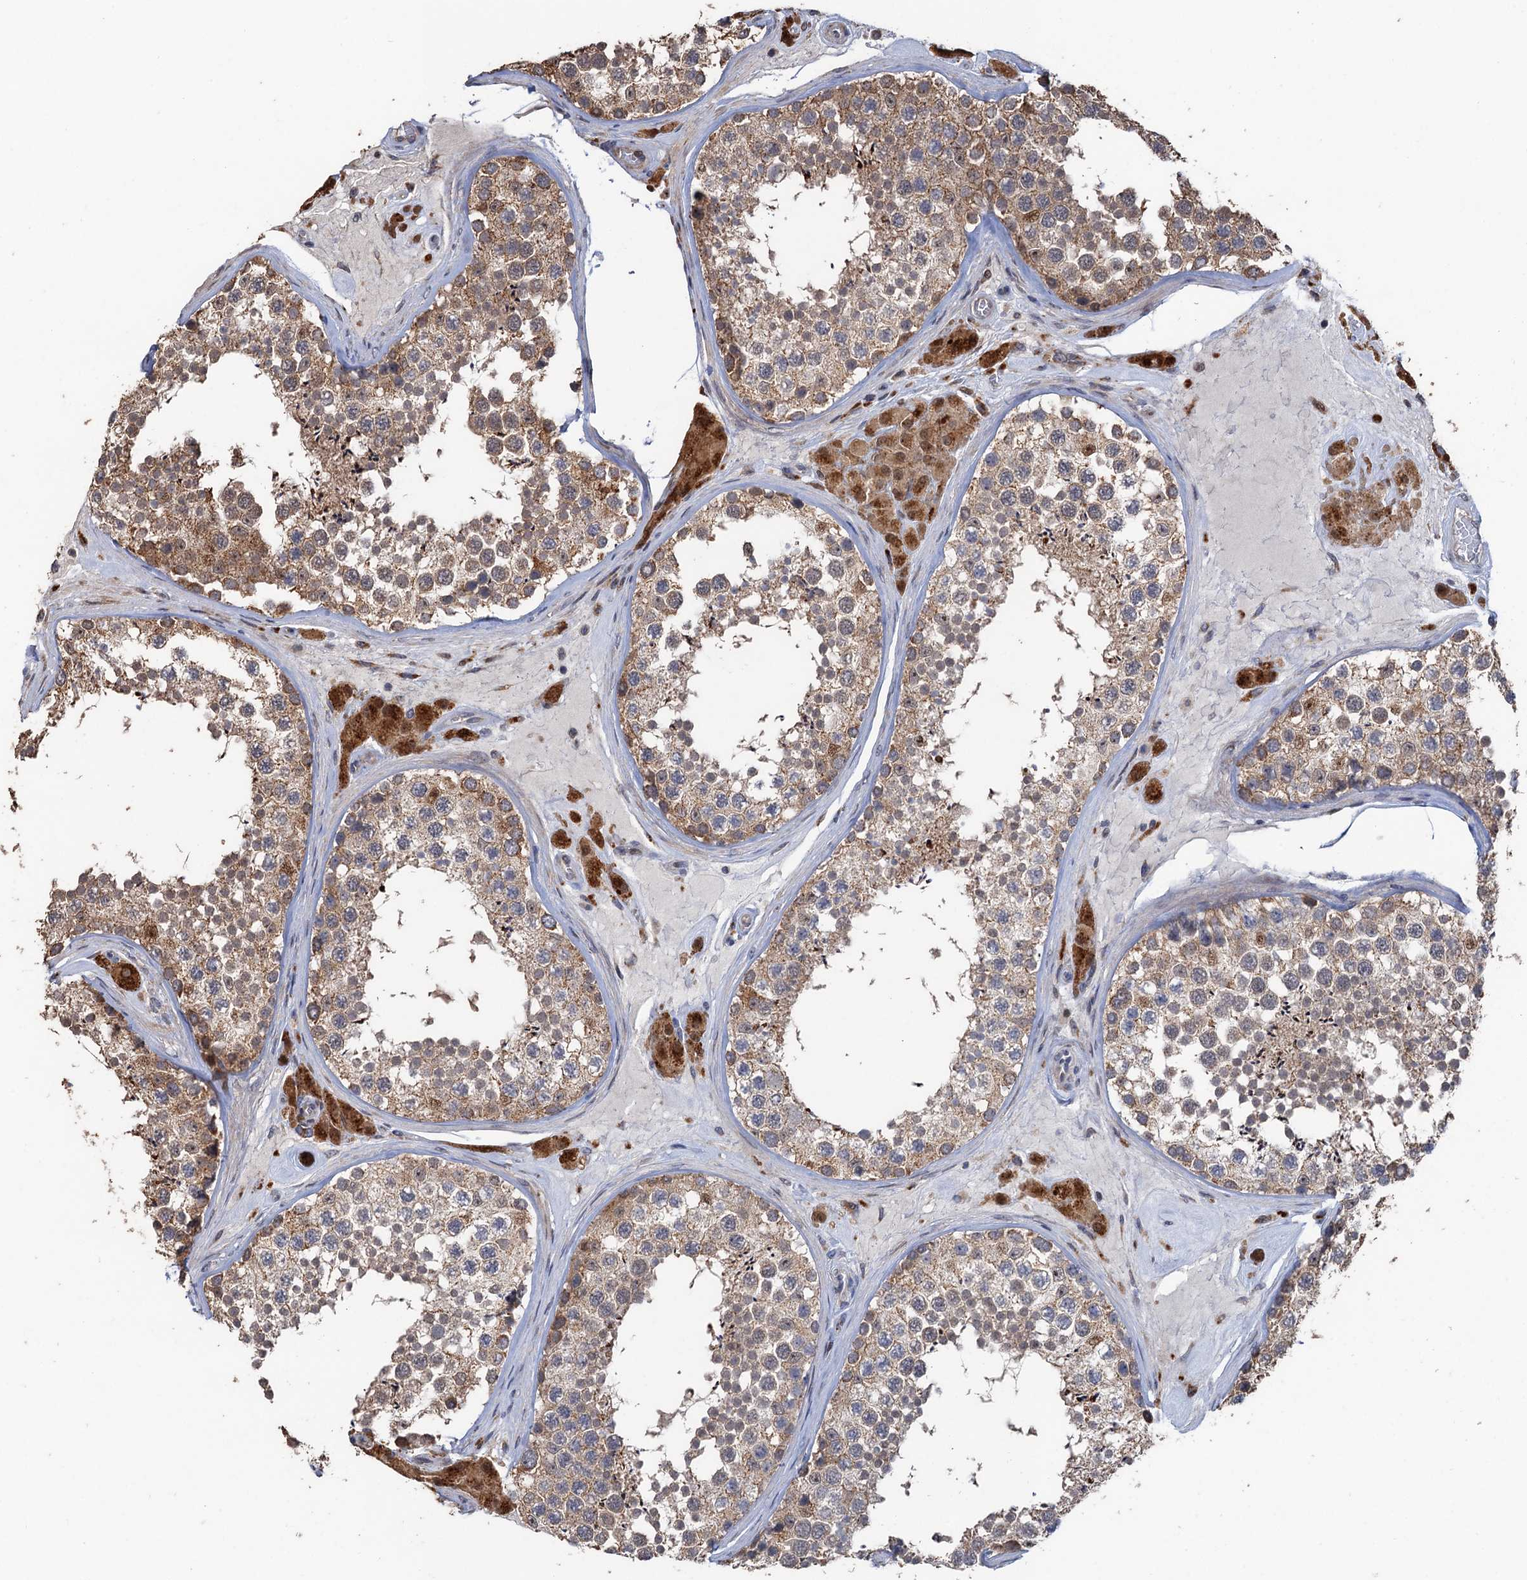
{"staining": {"intensity": "moderate", "quantity": ">75%", "location": "cytoplasmic/membranous"}, "tissue": "testis", "cell_type": "Cells in seminiferous ducts", "image_type": "normal", "snomed": [{"axis": "morphology", "description": "Normal tissue, NOS"}, {"axis": "topography", "description": "Testis"}], "caption": "The image exhibits immunohistochemical staining of benign testis. There is moderate cytoplasmic/membranous positivity is appreciated in approximately >75% of cells in seminiferous ducts.", "gene": "BMERB1", "patient": {"sex": "male", "age": 46}}